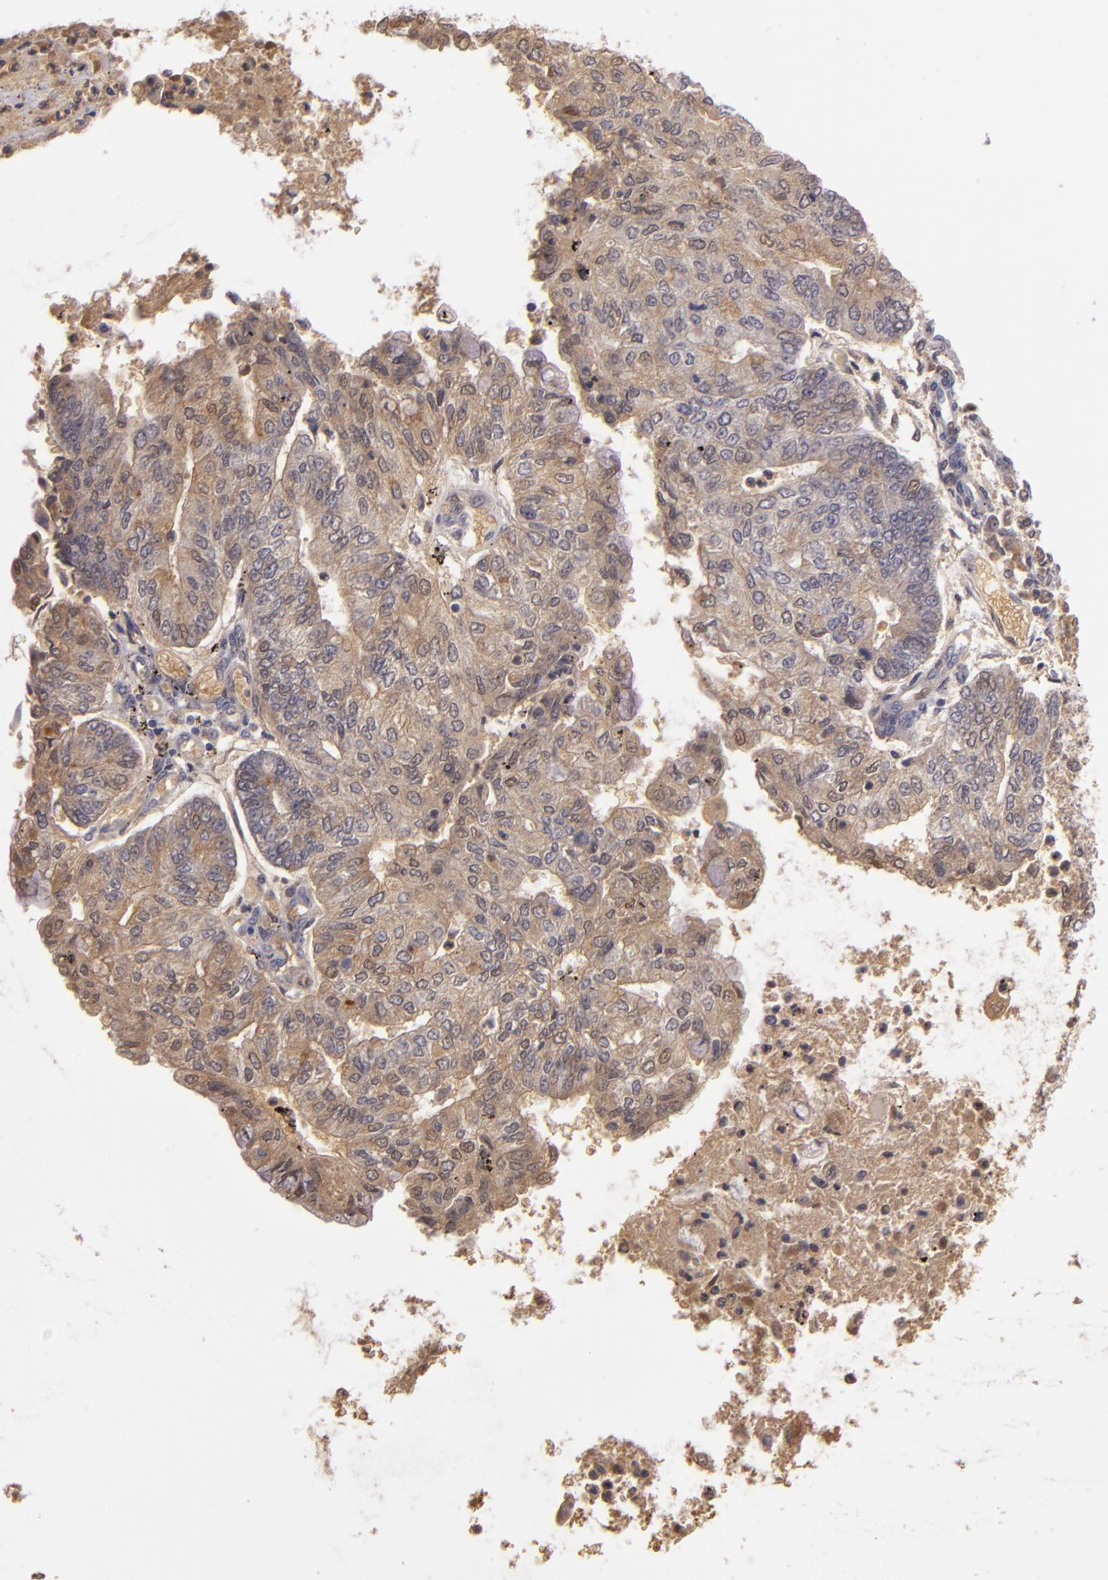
{"staining": {"intensity": "moderate", "quantity": ">75%", "location": "cytoplasmic/membranous"}, "tissue": "endometrial cancer", "cell_type": "Tumor cells", "image_type": "cancer", "snomed": [{"axis": "morphology", "description": "Adenocarcinoma, NOS"}, {"axis": "topography", "description": "Endometrium"}], "caption": "Immunohistochemistry histopathology image of neoplastic tissue: endometrial cancer stained using immunohistochemistry demonstrates medium levels of moderate protein expression localized specifically in the cytoplasmic/membranous of tumor cells, appearing as a cytoplasmic/membranous brown color.", "gene": "LRG1", "patient": {"sex": "female", "age": 59}}